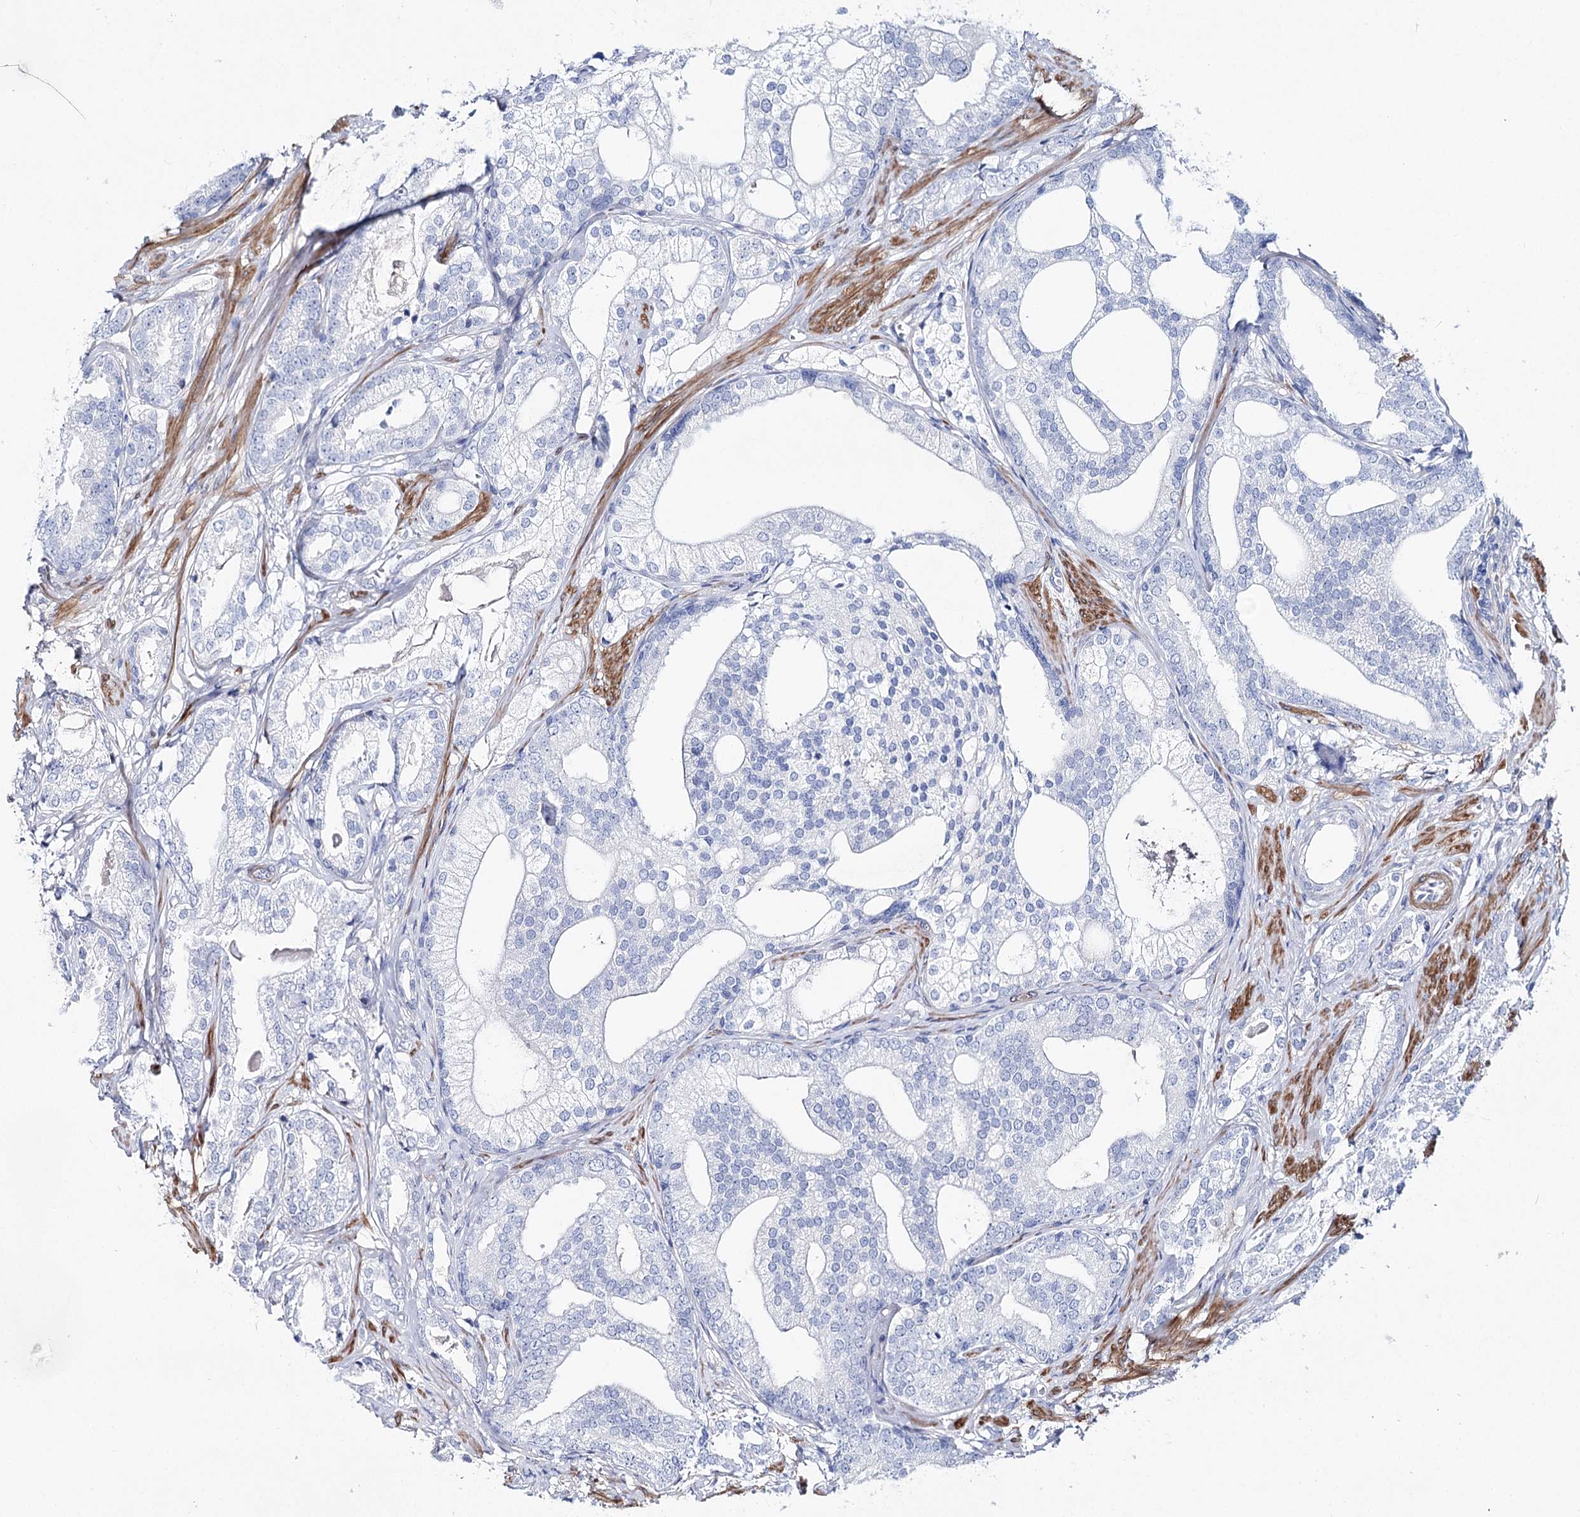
{"staining": {"intensity": "negative", "quantity": "none", "location": "none"}, "tissue": "prostate cancer", "cell_type": "Tumor cells", "image_type": "cancer", "snomed": [{"axis": "morphology", "description": "Adenocarcinoma, High grade"}, {"axis": "topography", "description": "Prostate"}], "caption": "Tumor cells show no significant protein expression in prostate cancer (high-grade adenocarcinoma).", "gene": "ANKRD23", "patient": {"sex": "male", "age": 60}}